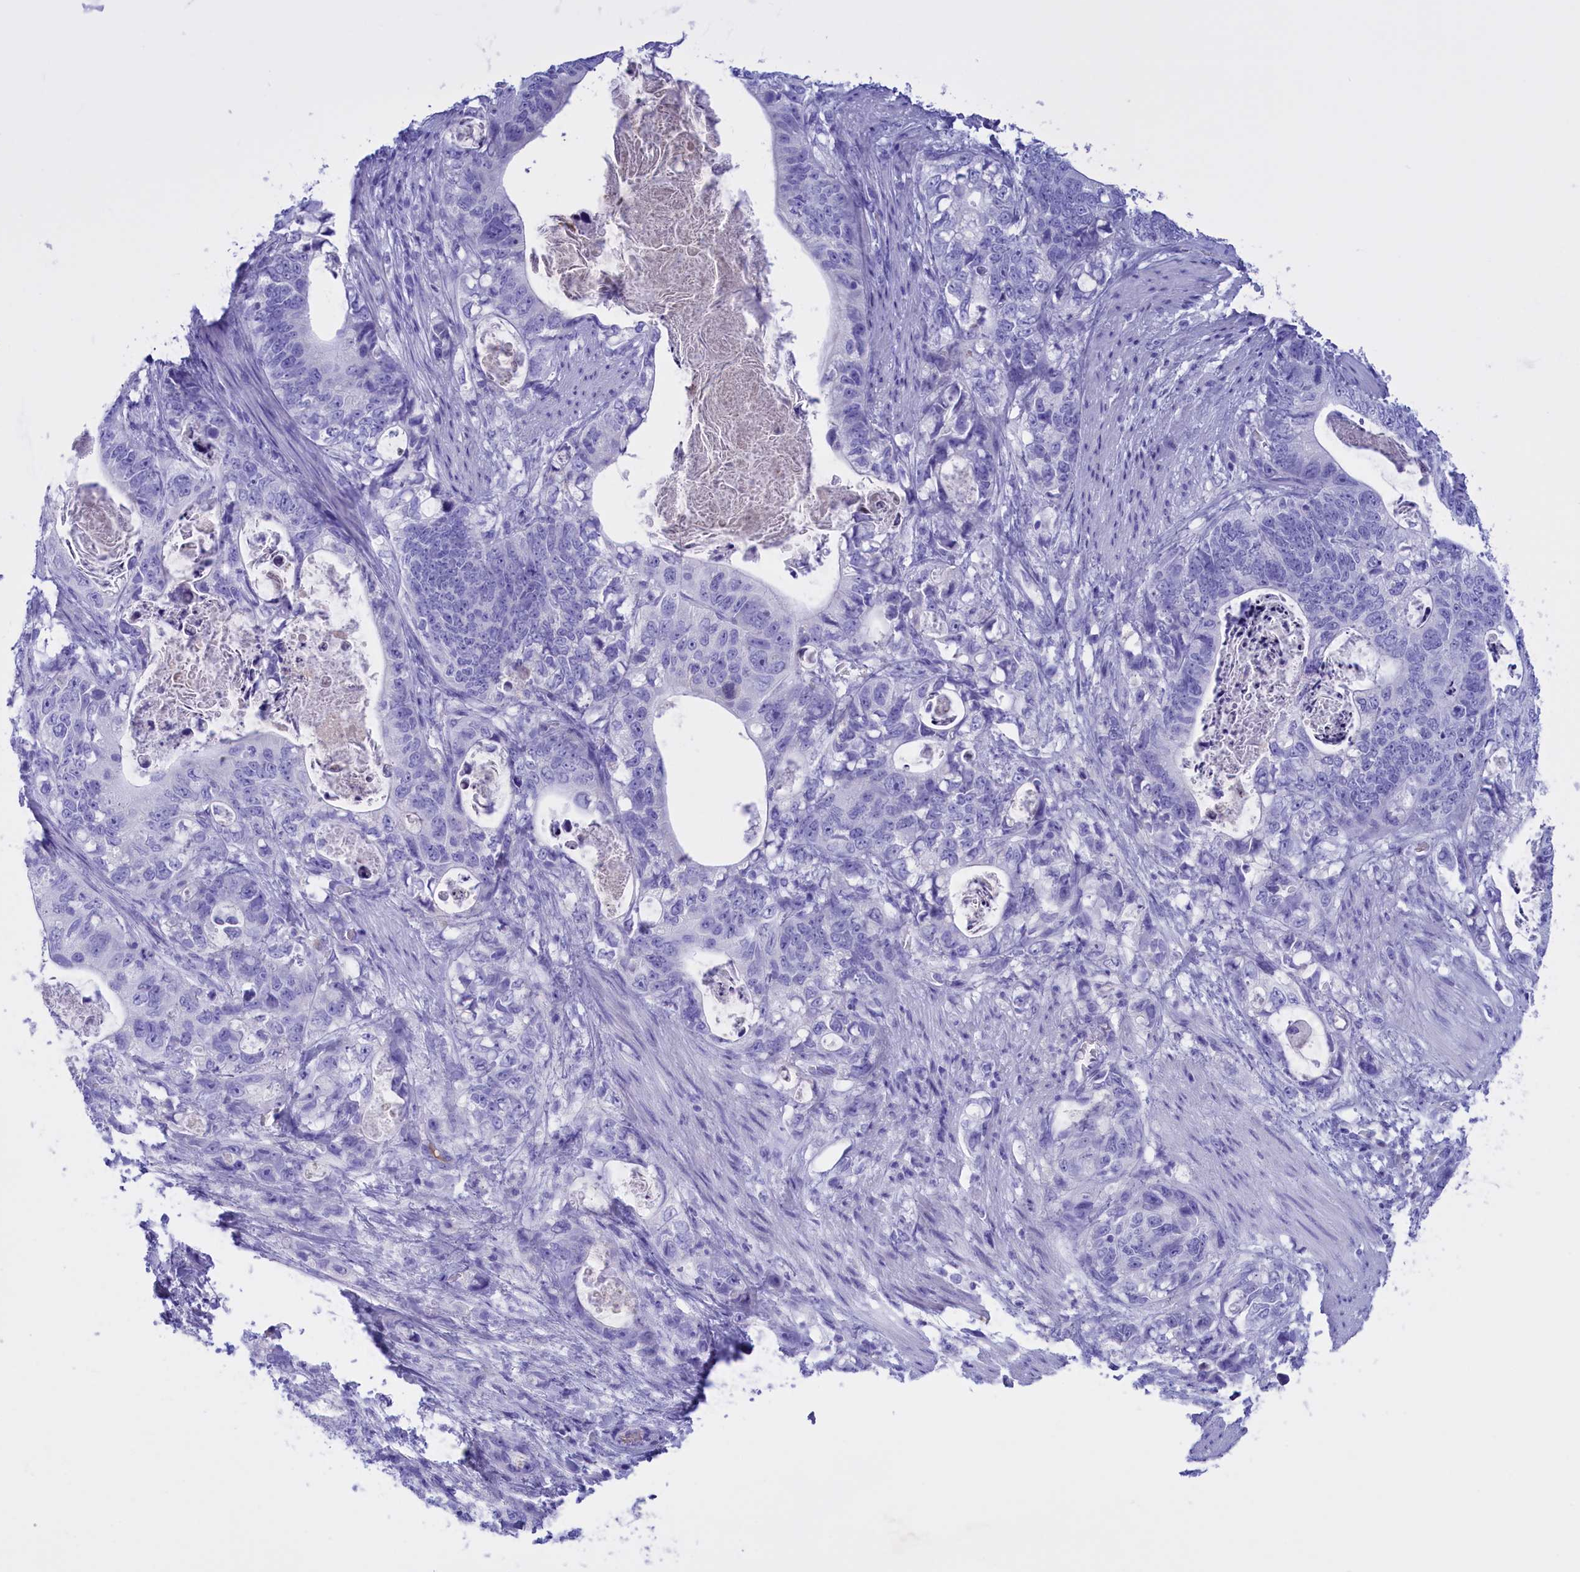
{"staining": {"intensity": "negative", "quantity": "none", "location": "none"}, "tissue": "stomach cancer", "cell_type": "Tumor cells", "image_type": "cancer", "snomed": [{"axis": "morphology", "description": "Normal tissue, NOS"}, {"axis": "morphology", "description": "Adenocarcinoma, NOS"}, {"axis": "topography", "description": "Stomach"}], "caption": "Stomach cancer (adenocarcinoma) stained for a protein using immunohistochemistry (IHC) exhibits no staining tumor cells.", "gene": "PROK2", "patient": {"sex": "female", "age": 89}}